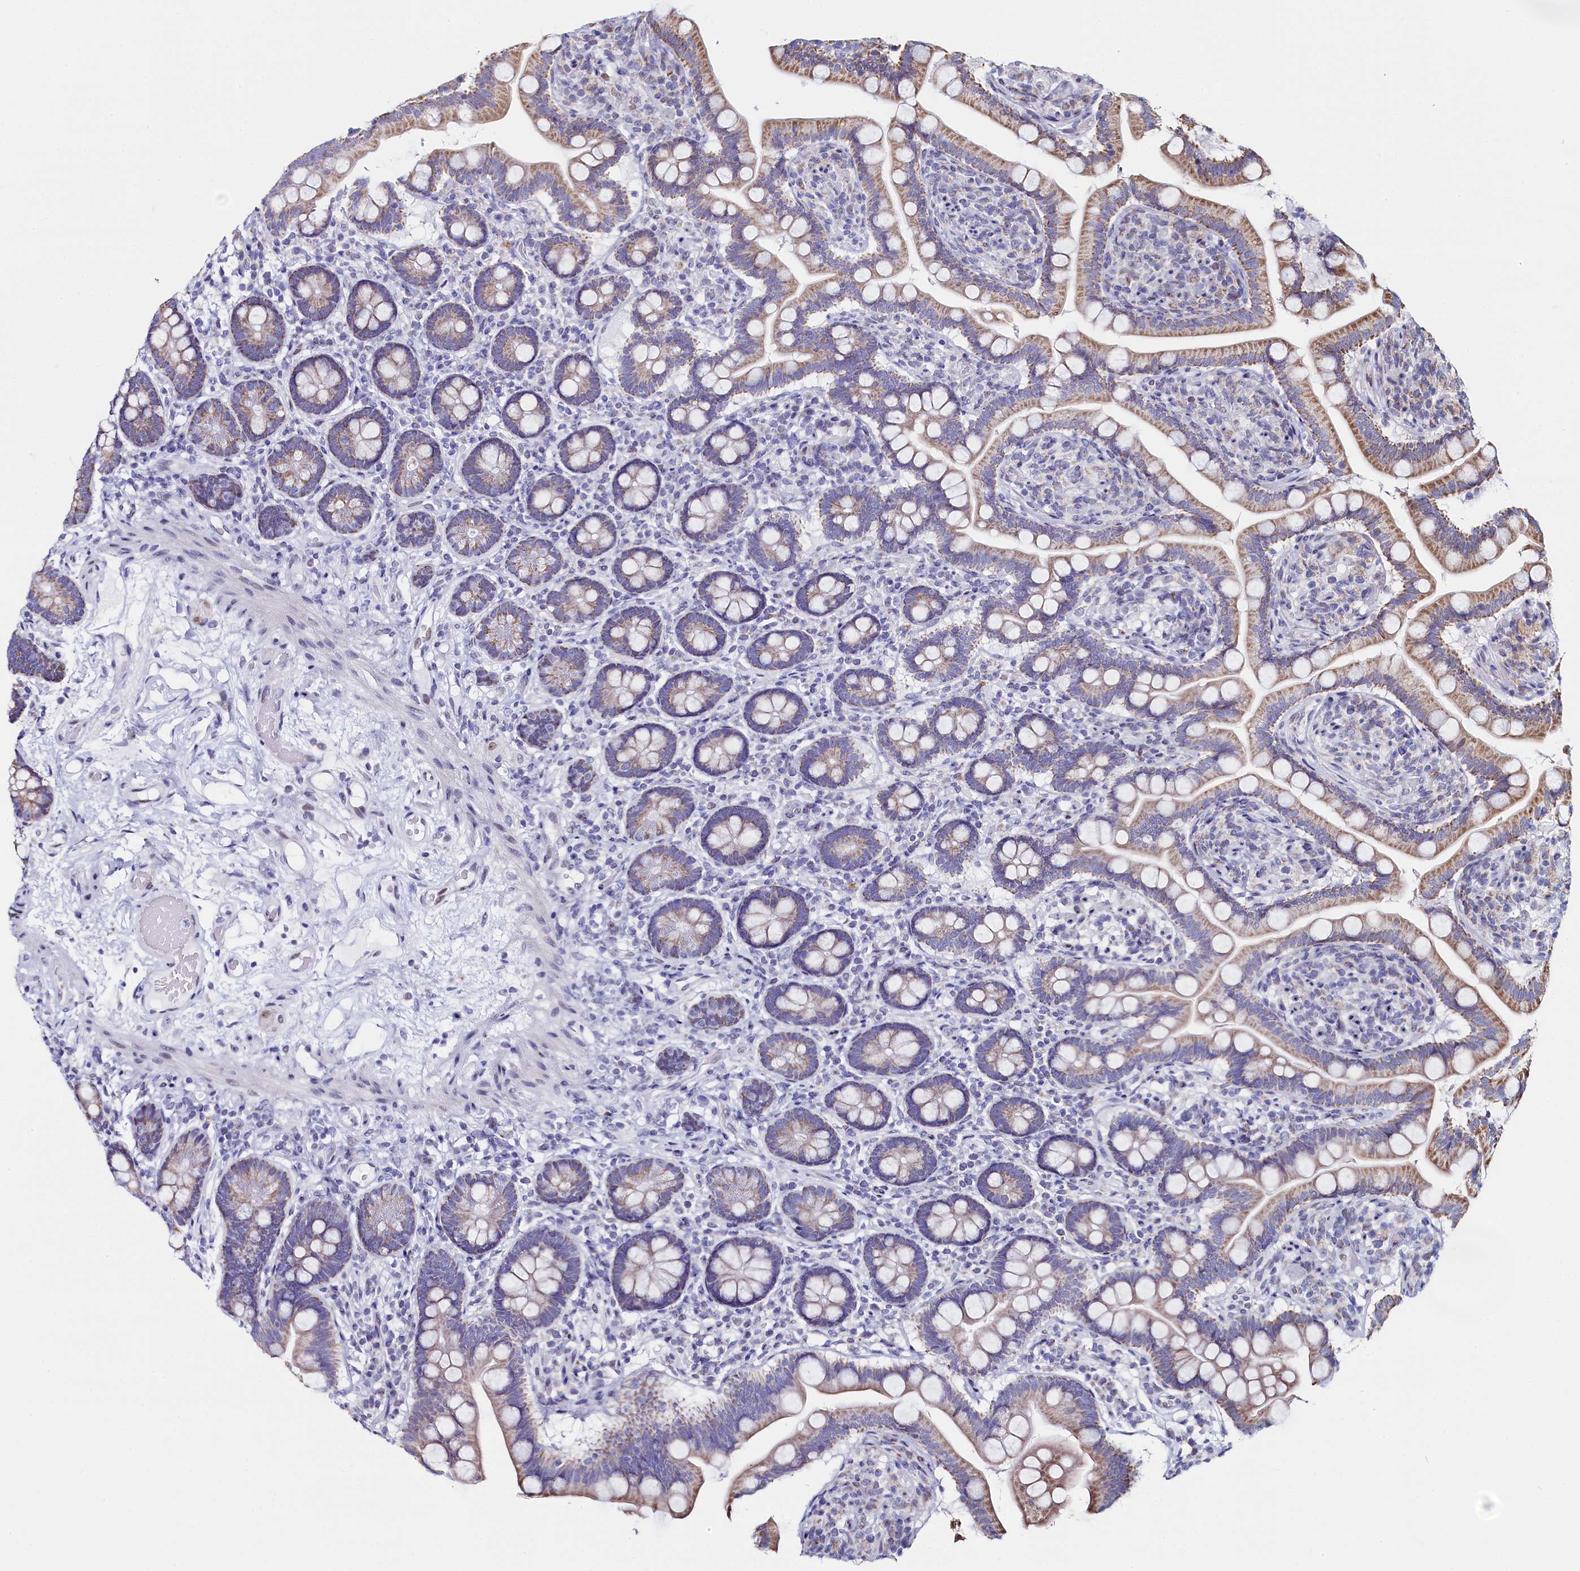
{"staining": {"intensity": "moderate", "quantity": ">75%", "location": "cytoplasmic/membranous"}, "tissue": "small intestine", "cell_type": "Glandular cells", "image_type": "normal", "snomed": [{"axis": "morphology", "description": "Normal tissue, NOS"}, {"axis": "topography", "description": "Small intestine"}], "caption": "Immunohistochemistry (IHC) micrograph of unremarkable small intestine: human small intestine stained using IHC reveals medium levels of moderate protein expression localized specifically in the cytoplasmic/membranous of glandular cells, appearing as a cytoplasmic/membranous brown color.", "gene": "HDGFL3", "patient": {"sex": "female", "age": 64}}